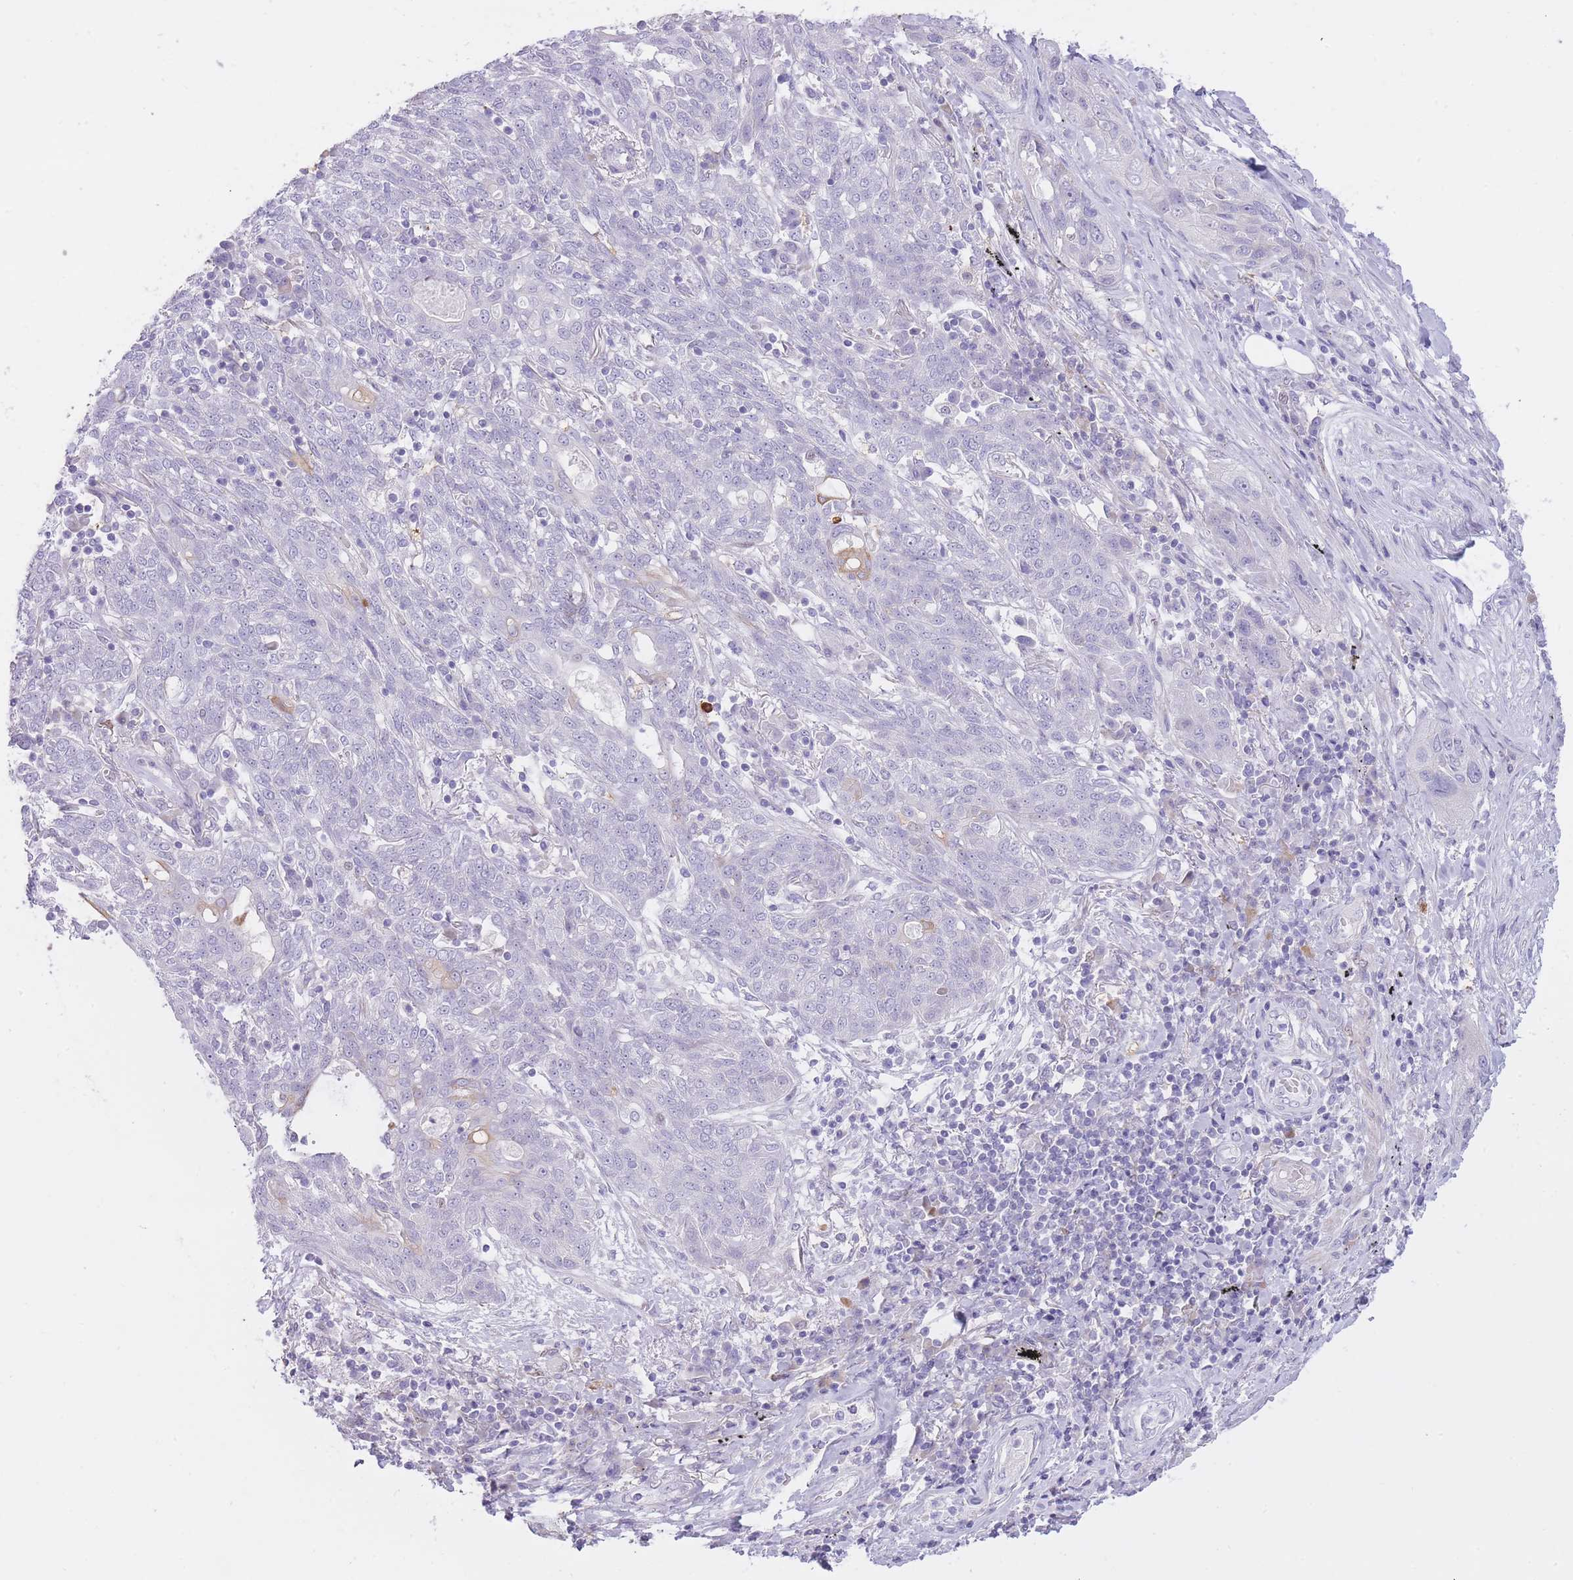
{"staining": {"intensity": "negative", "quantity": "none", "location": "none"}, "tissue": "lung cancer", "cell_type": "Tumor cells", "image_type": "cancer", "snomed": [{"axis": "morphology", "description": "Squamous cell carcinoma, NOS"}, {"axis": "topography", "description": "Lung"}], "caption": "Human squamous cell carcinoma (lung) stained for a protein using immunohistochemistry exhibits no staining in tumor cells.", "gene": "IMPG1", "patient": {"sex": "female", "age": 70}}